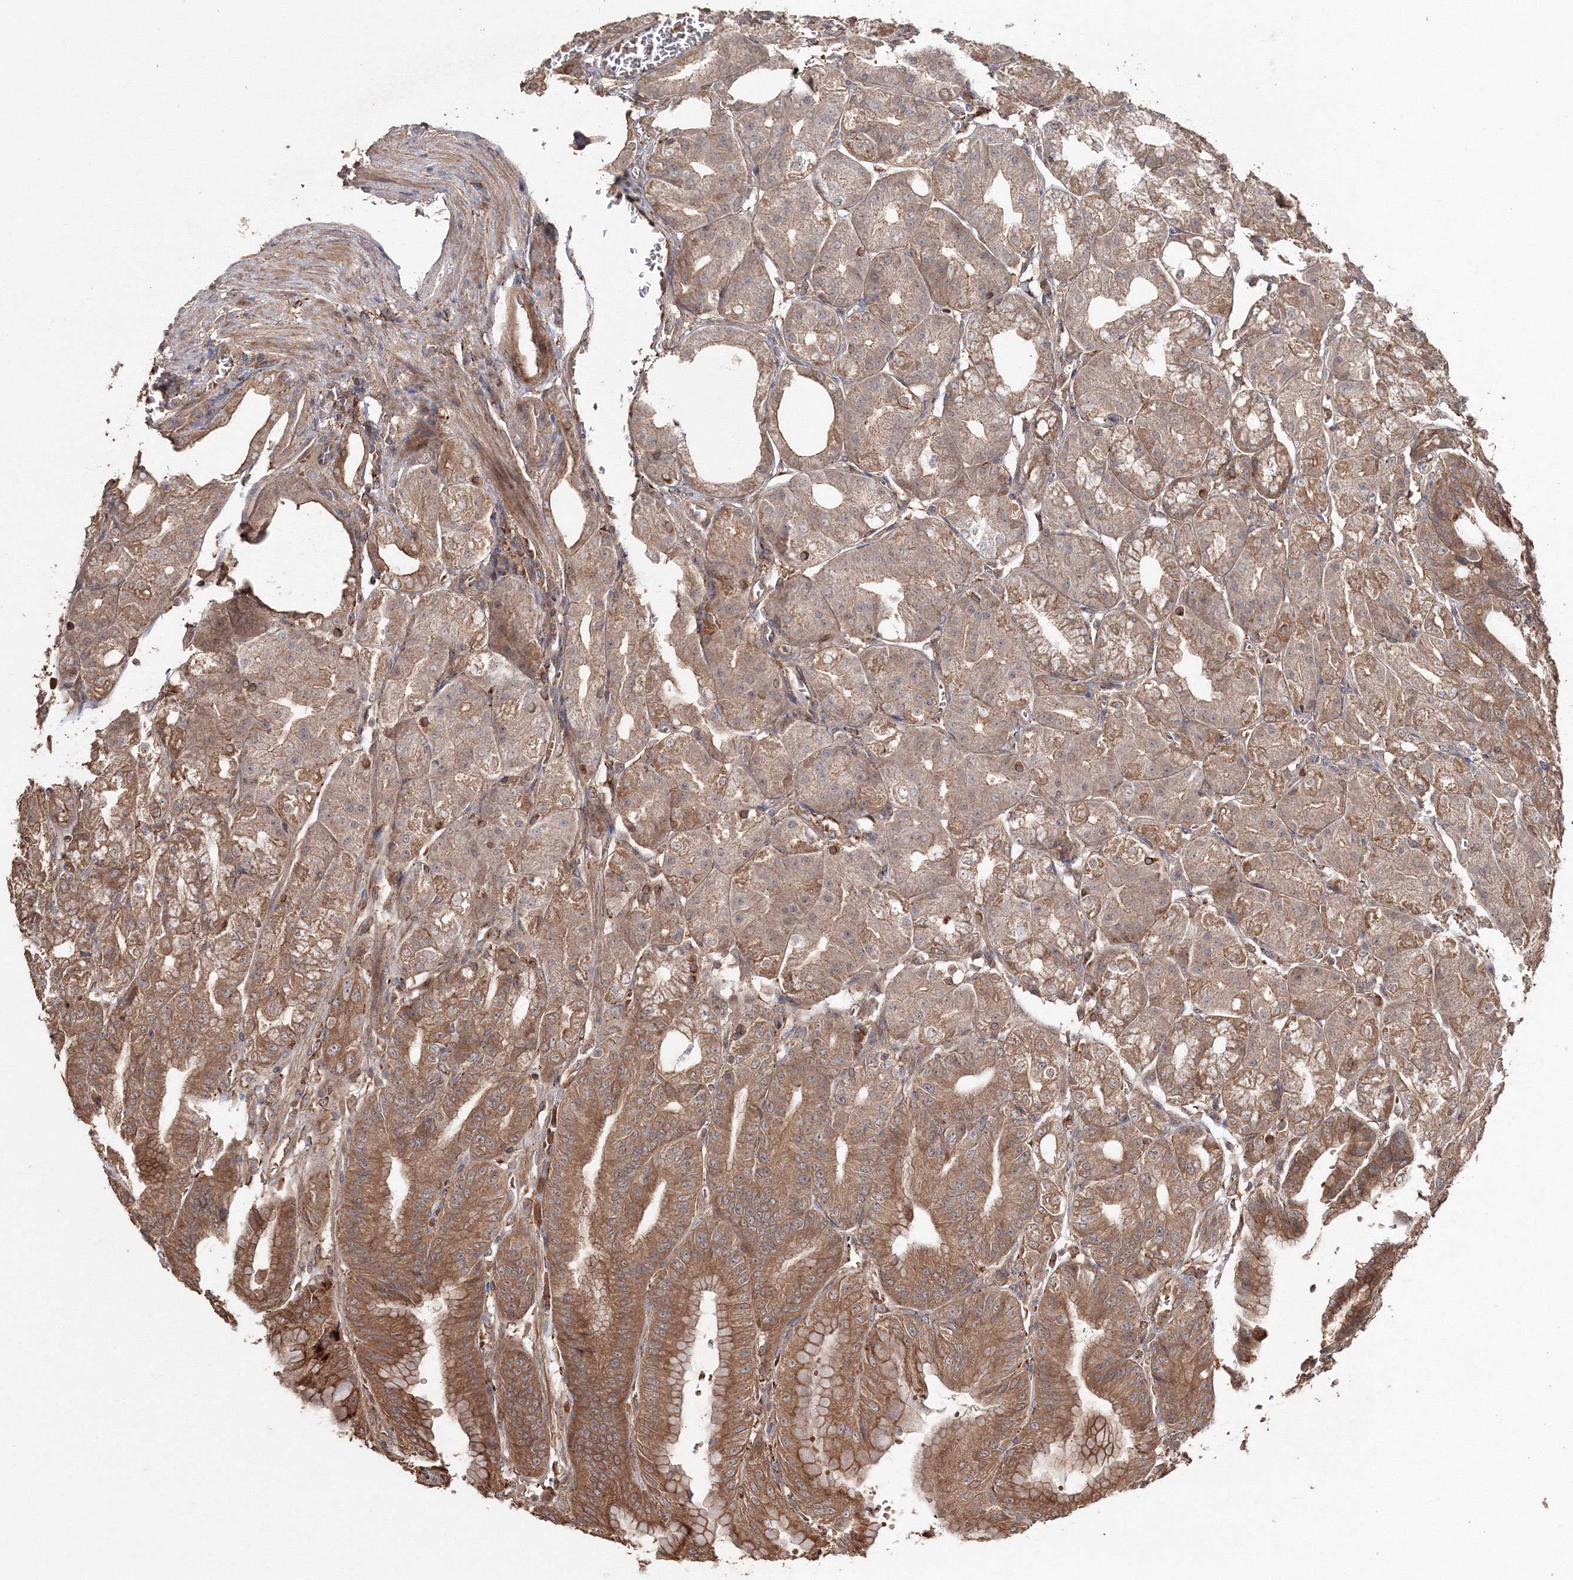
{"staining": {"intensity": "moderate", "quantity": ">75%", "location": "cytoplasmic/membranous"}, "tissue": "stomach", "cell_type": "Glandular cells", "image_type": "normal", "snomed": [{"axis": "morphology", "description": "Normal tissue, NOS"}, {"axis": "topography", "description": "Stomach, lower"}], "caption": "This image shows IHC staining of unremarkable stomach, with medium moderate cytoplasmic/membranous positivity in about >75% of glandular cells.", "gene": "DDO", "patient": {"sex": "male", "age": 71}}